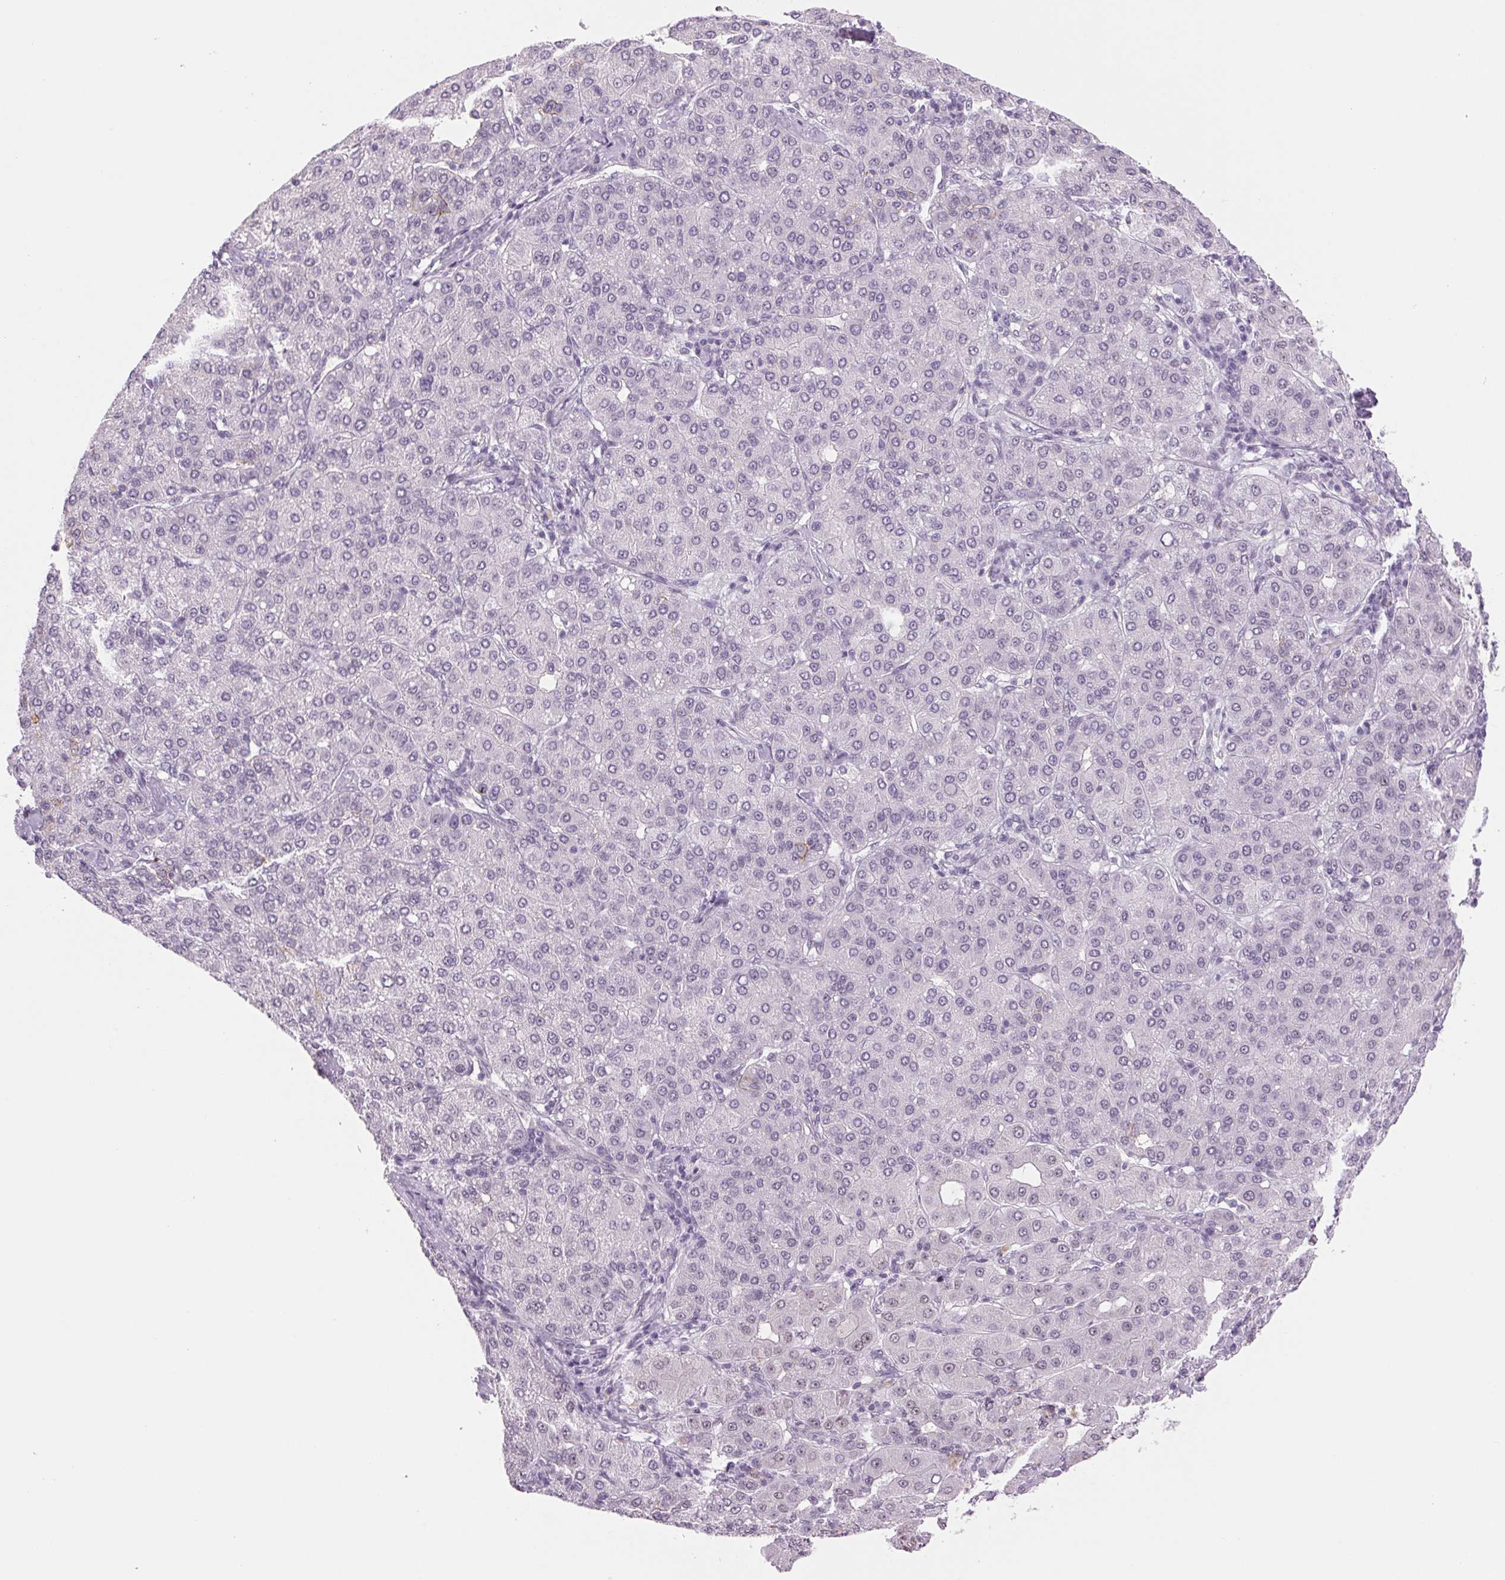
{"staining": {"intensity": "negative", "quantity": "none", "location": "none"}, "tissue": "liver cancer", "cell_type": "Tumor cells", "image_type": "cancer", "snomed": [{"axis": "morphology", "description": "Carcinoma, Hepatocellular, NOS"}, {"axis": "topography", "description": "Liver"}], "caption": "An IHC histopathology image of liver hepatocellular carcinoma is shown. There is no staining in tumor cells of liver hepatocellular carcinoma.", "gene": "ZC3H14", "patient": {"sex": "male", "age": 65}}